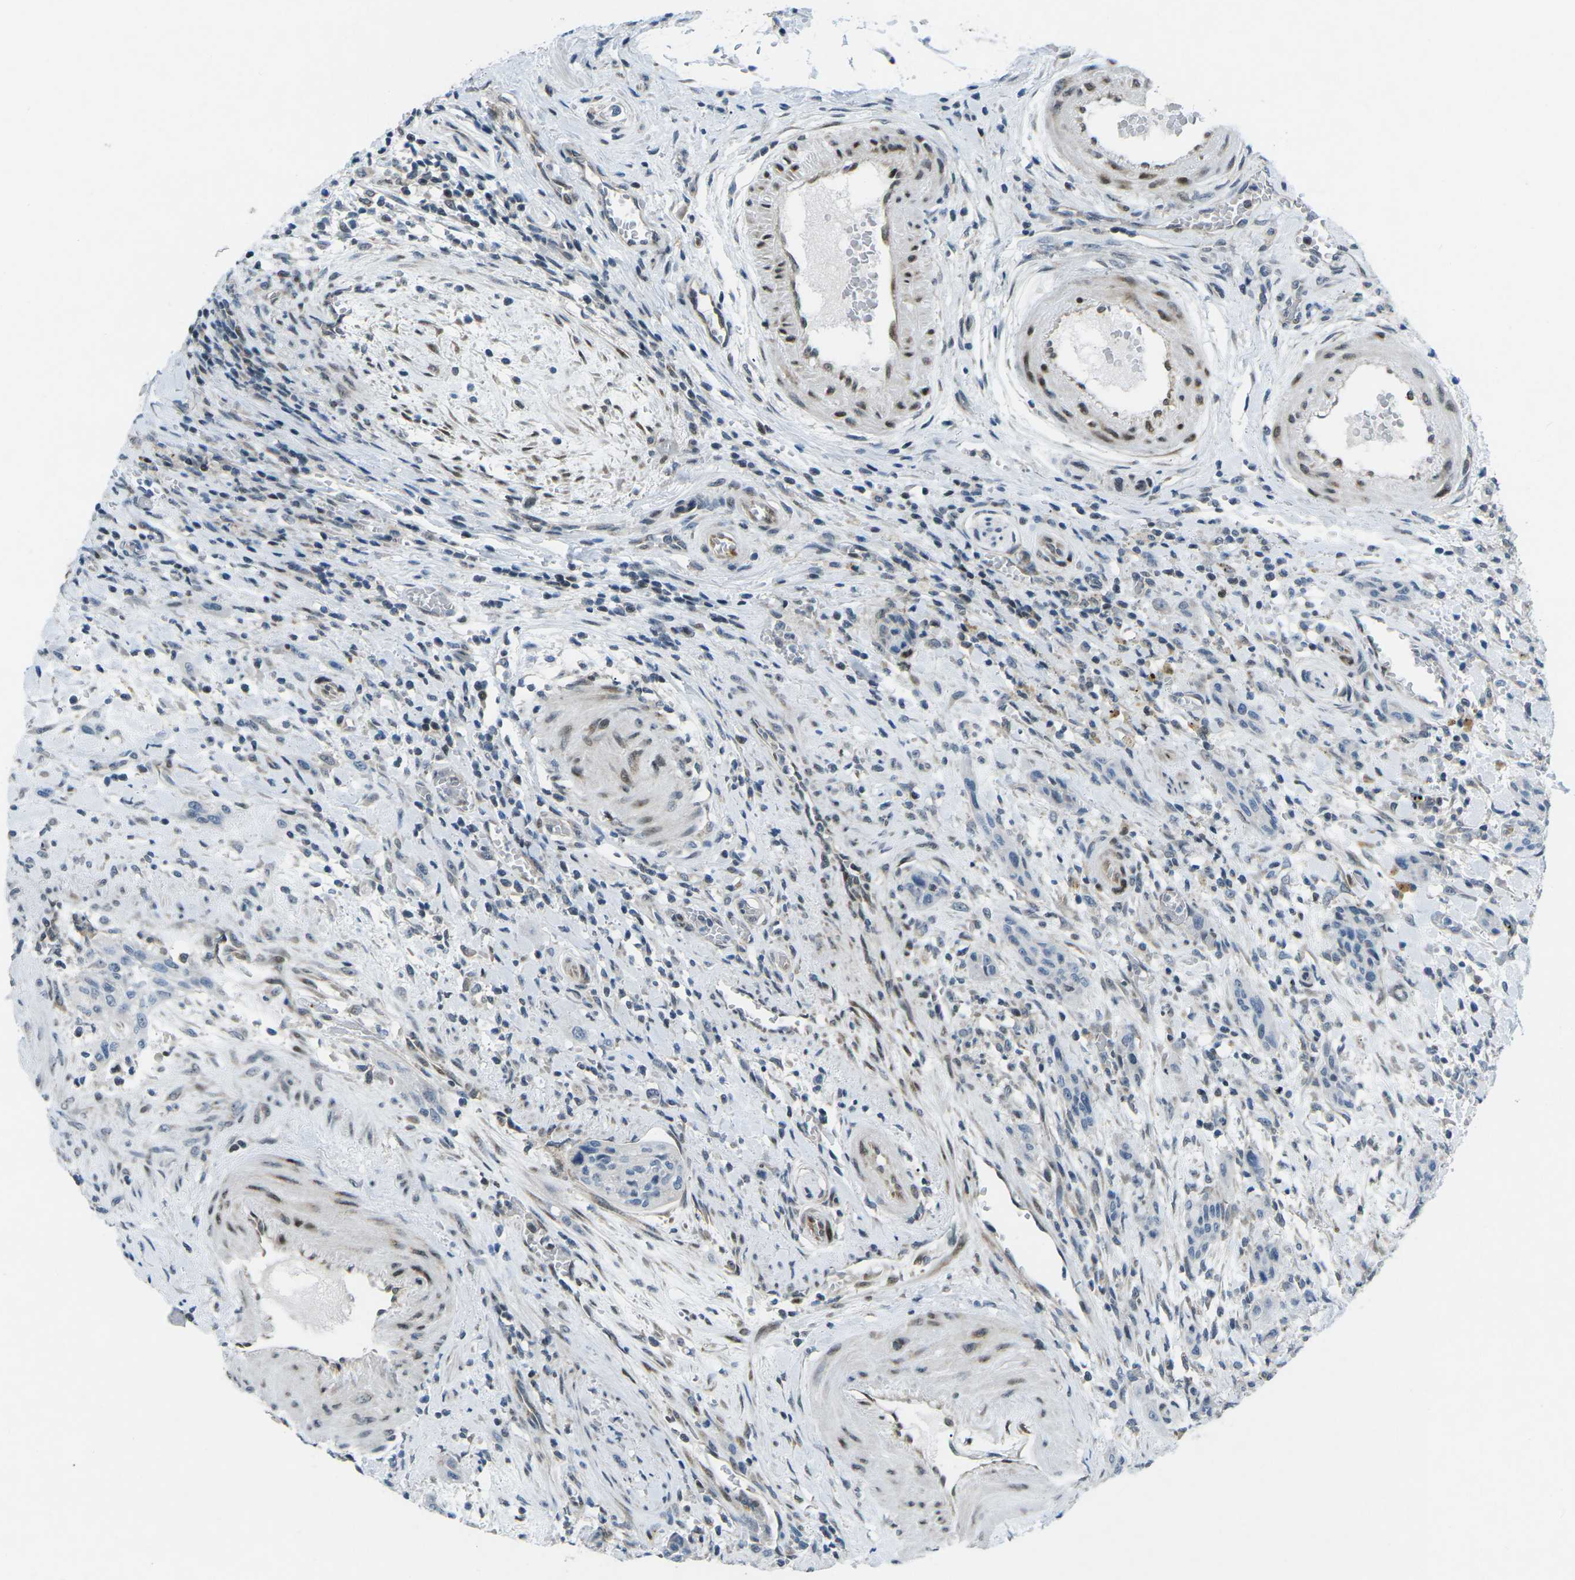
{"staining": {"intensity": "negative", "quantity": "none", "location": "none"}, "tissue": "urothelial cancer", "cell_type": "Tumor cells", "image_type": "cancer", "snomed": [{"axis": "morphology", "description": "Urothelial carcinoma, High grade"}, {"axis": "topography", "description": "Urinary bladder"}], "caption": "Immunohistochemistry (IHC) photomicrograph of urothelial carcinoma (high-grade) stained for a protein (brown), which exhibits no staining in tumor cells. (Stains: DAB immunohistochemistry (IHC) with hematoxylin counter stain, Microscopy: brightfield microscopy at high magnification).", "gene": "MBNL1", "patient": {"sex": "male", "age": 35}}